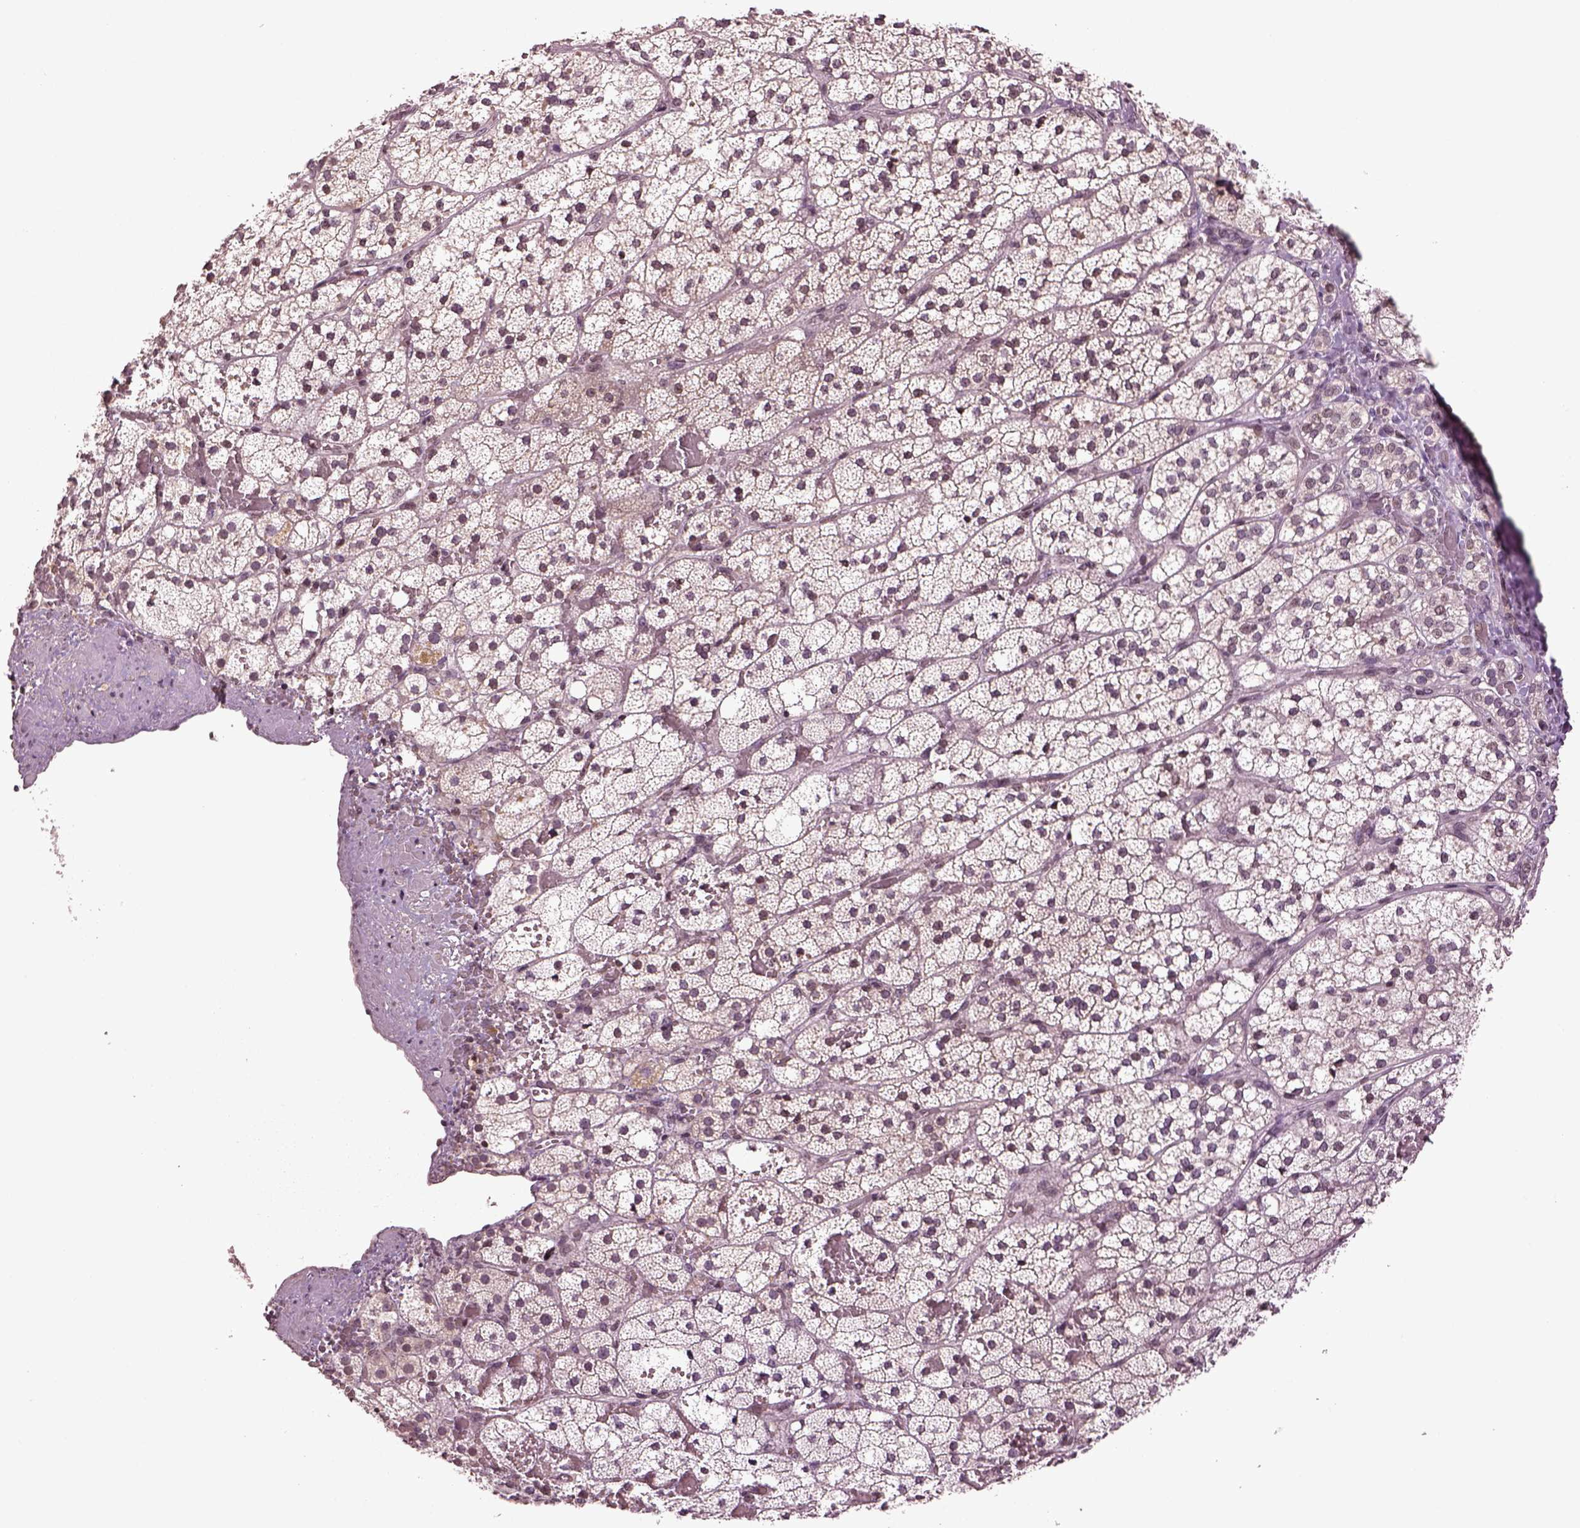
{"staining": {"intensity": "negative", "quantity": "none", "location": "none"}, "tissue": "adrenal gland", "cell_type": "Glandular cells", "image_type": "normal", "snomed": [{"axis": "morphology", "description": "Normal tissue, NOS"}, {"axis": "topography", "description": "Adrenal gland"}], "caption": "Histopathology image shows no significant protein expression in glandular cells of benign adrenal gland. (Stains: DAB IHC with hematoxylin counter stain, Microscopy: brightfield microscopy at high magnification).", "gene": "GRM4", "patient": {"sex": "male", "age": 53}}